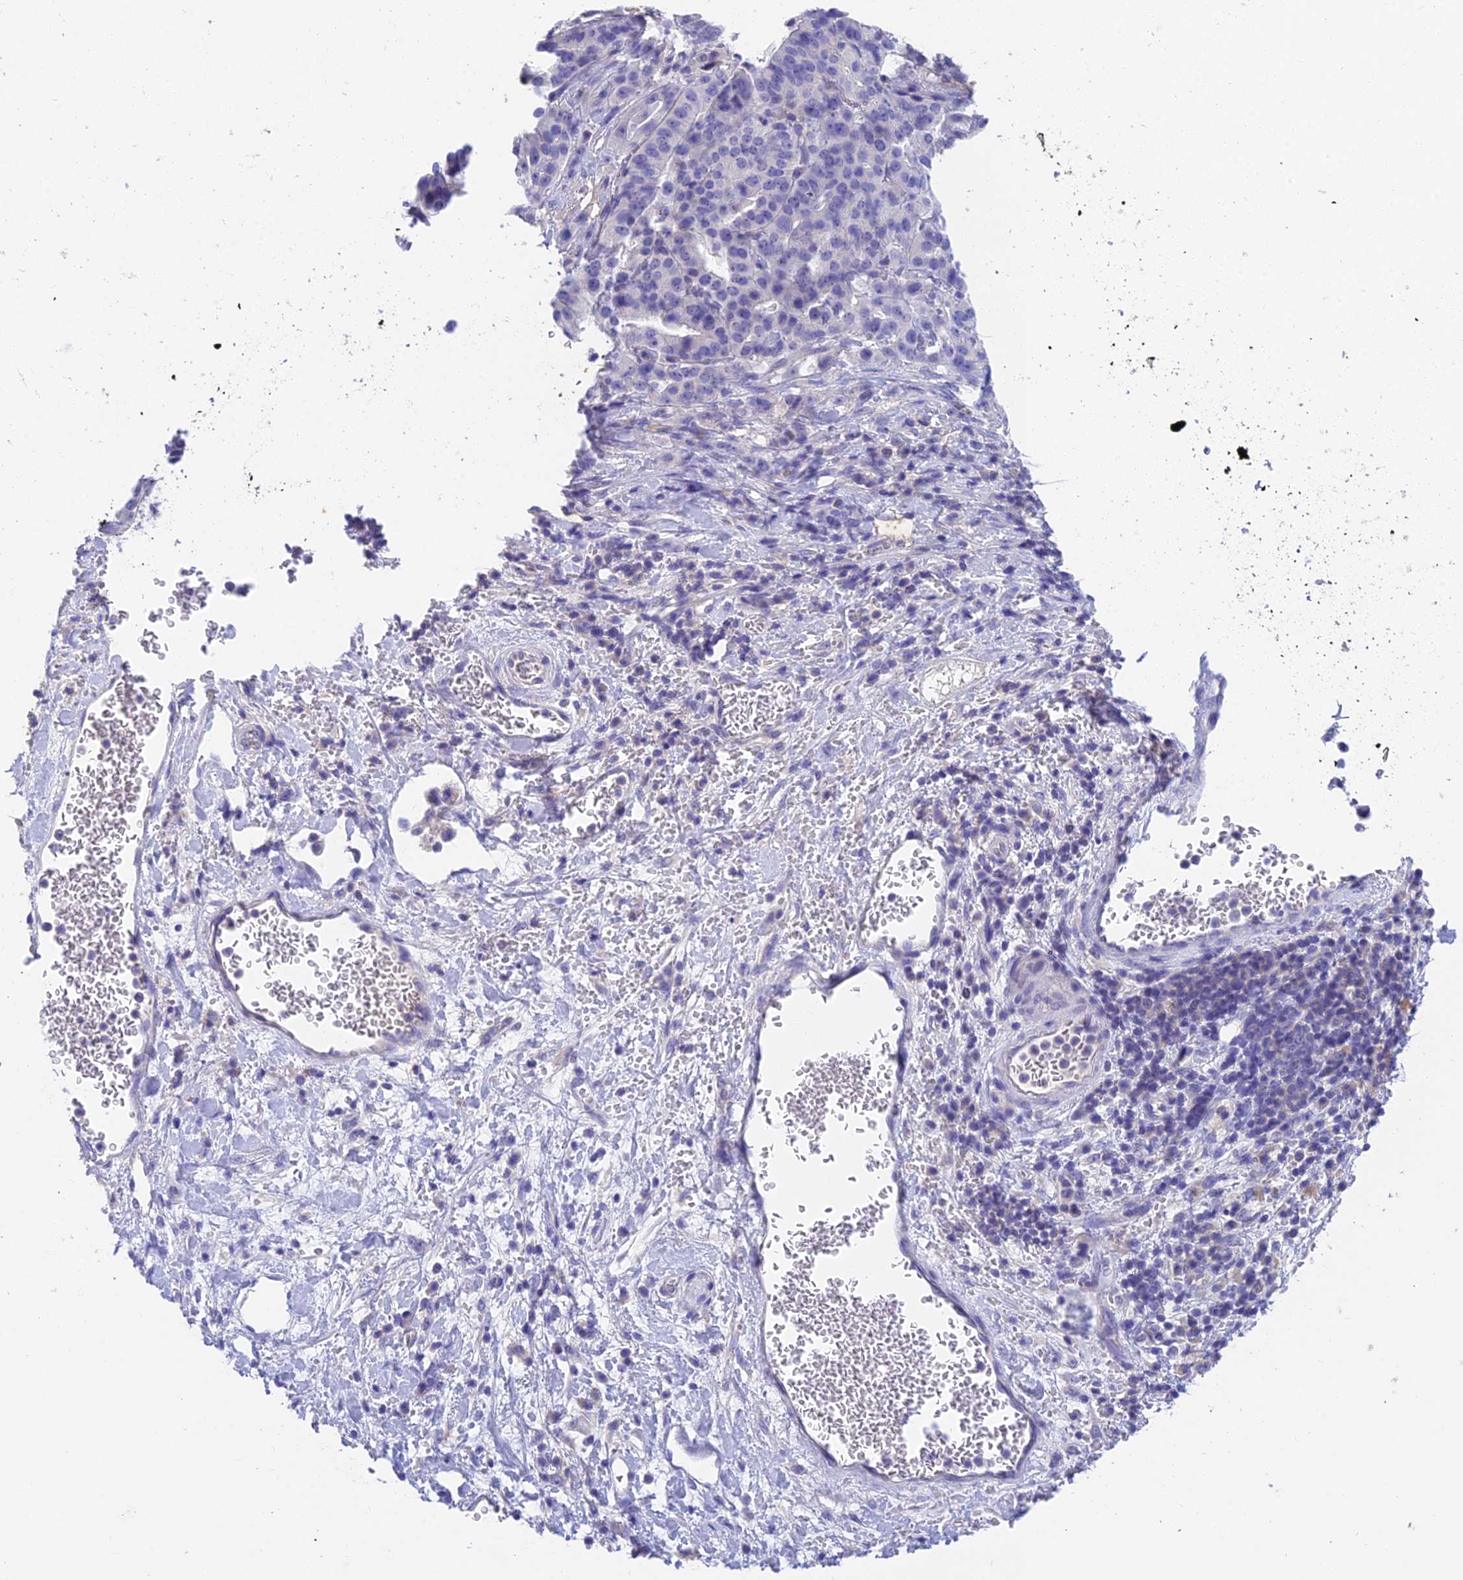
{"staining": {"intensity": "negative", "quantity": "none", "location": "none"}, "tissue": "stomach cancer", "cell_type": "Tumor cells", "image_type": "cancer", "snomed": [{"axis": "morphology", "description": "Adenocarcinoma, NOS"}, {"axis": "topography", "description": "Stomach"}], "caption": "Immunohistochemistry (IHC) micrograph of neoplastic tissue: human adenocarcinoma (stomach) stained with DAB reveals no significant protein positivity in tumor cells.", "gene": "ADAMTS13", "patient": {"sex": "male", "age": 48}}